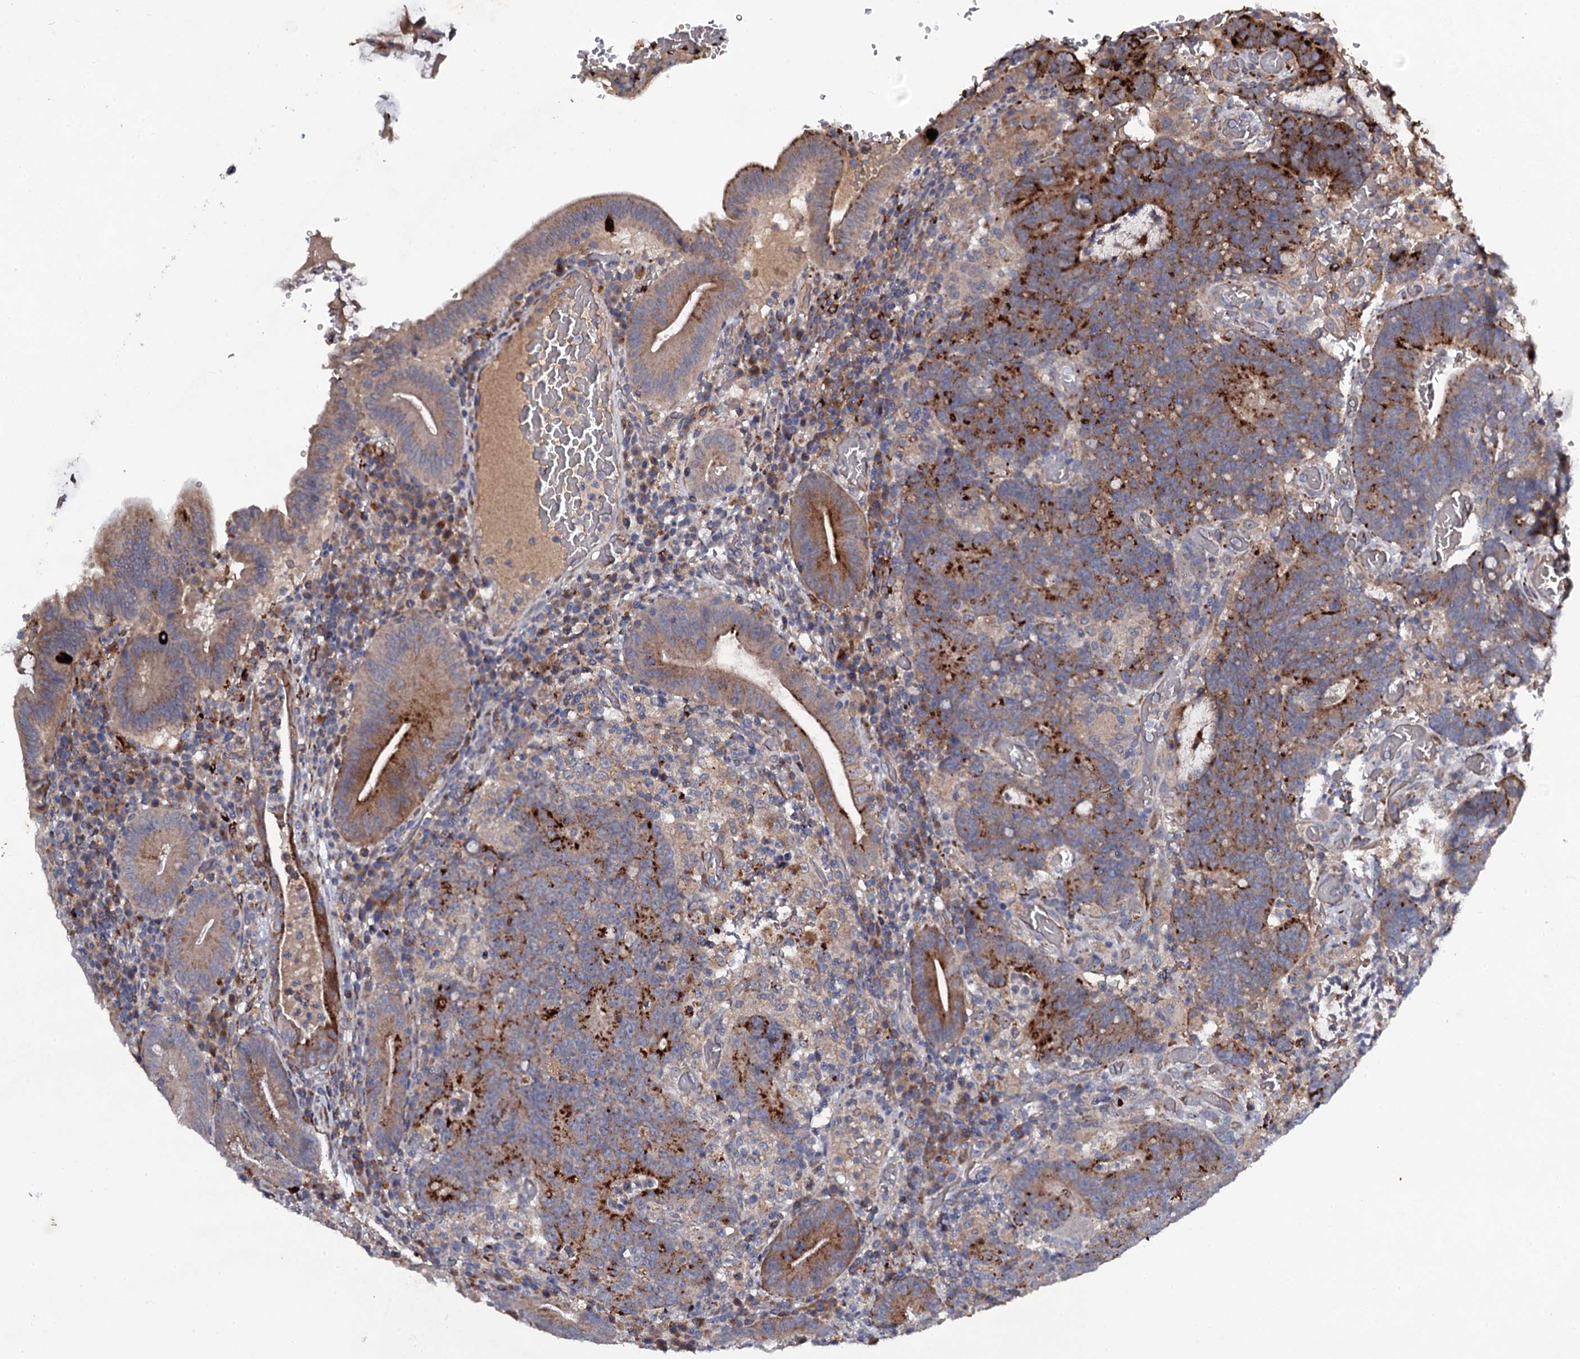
{"staining": {"intensity": "strong", "quantity": "<25%", "location": "cytoplasmic/membranous"}, "tissue": "colorectal cancer", "cell_type": "Tumor cells", "image_type": "cancer", "snomed": [{"axis": "morphology", "description": "Normal tissue, NOS"}, {"axis": "morphology", "description": "Adenocarcinoma, NOS"}, {"axis": "topography", "description": "Colon"}], "caption": "DAB (3,3'-diaminobenzidine) immunohistochemical staining of human colorectal adenocarcinoma exhibits strong cytoplasmic/membranous protein expression in approximately <25% of tumor cells.", "gene": "LRRC28", "patient": {"sex": "female", "age": 75}}